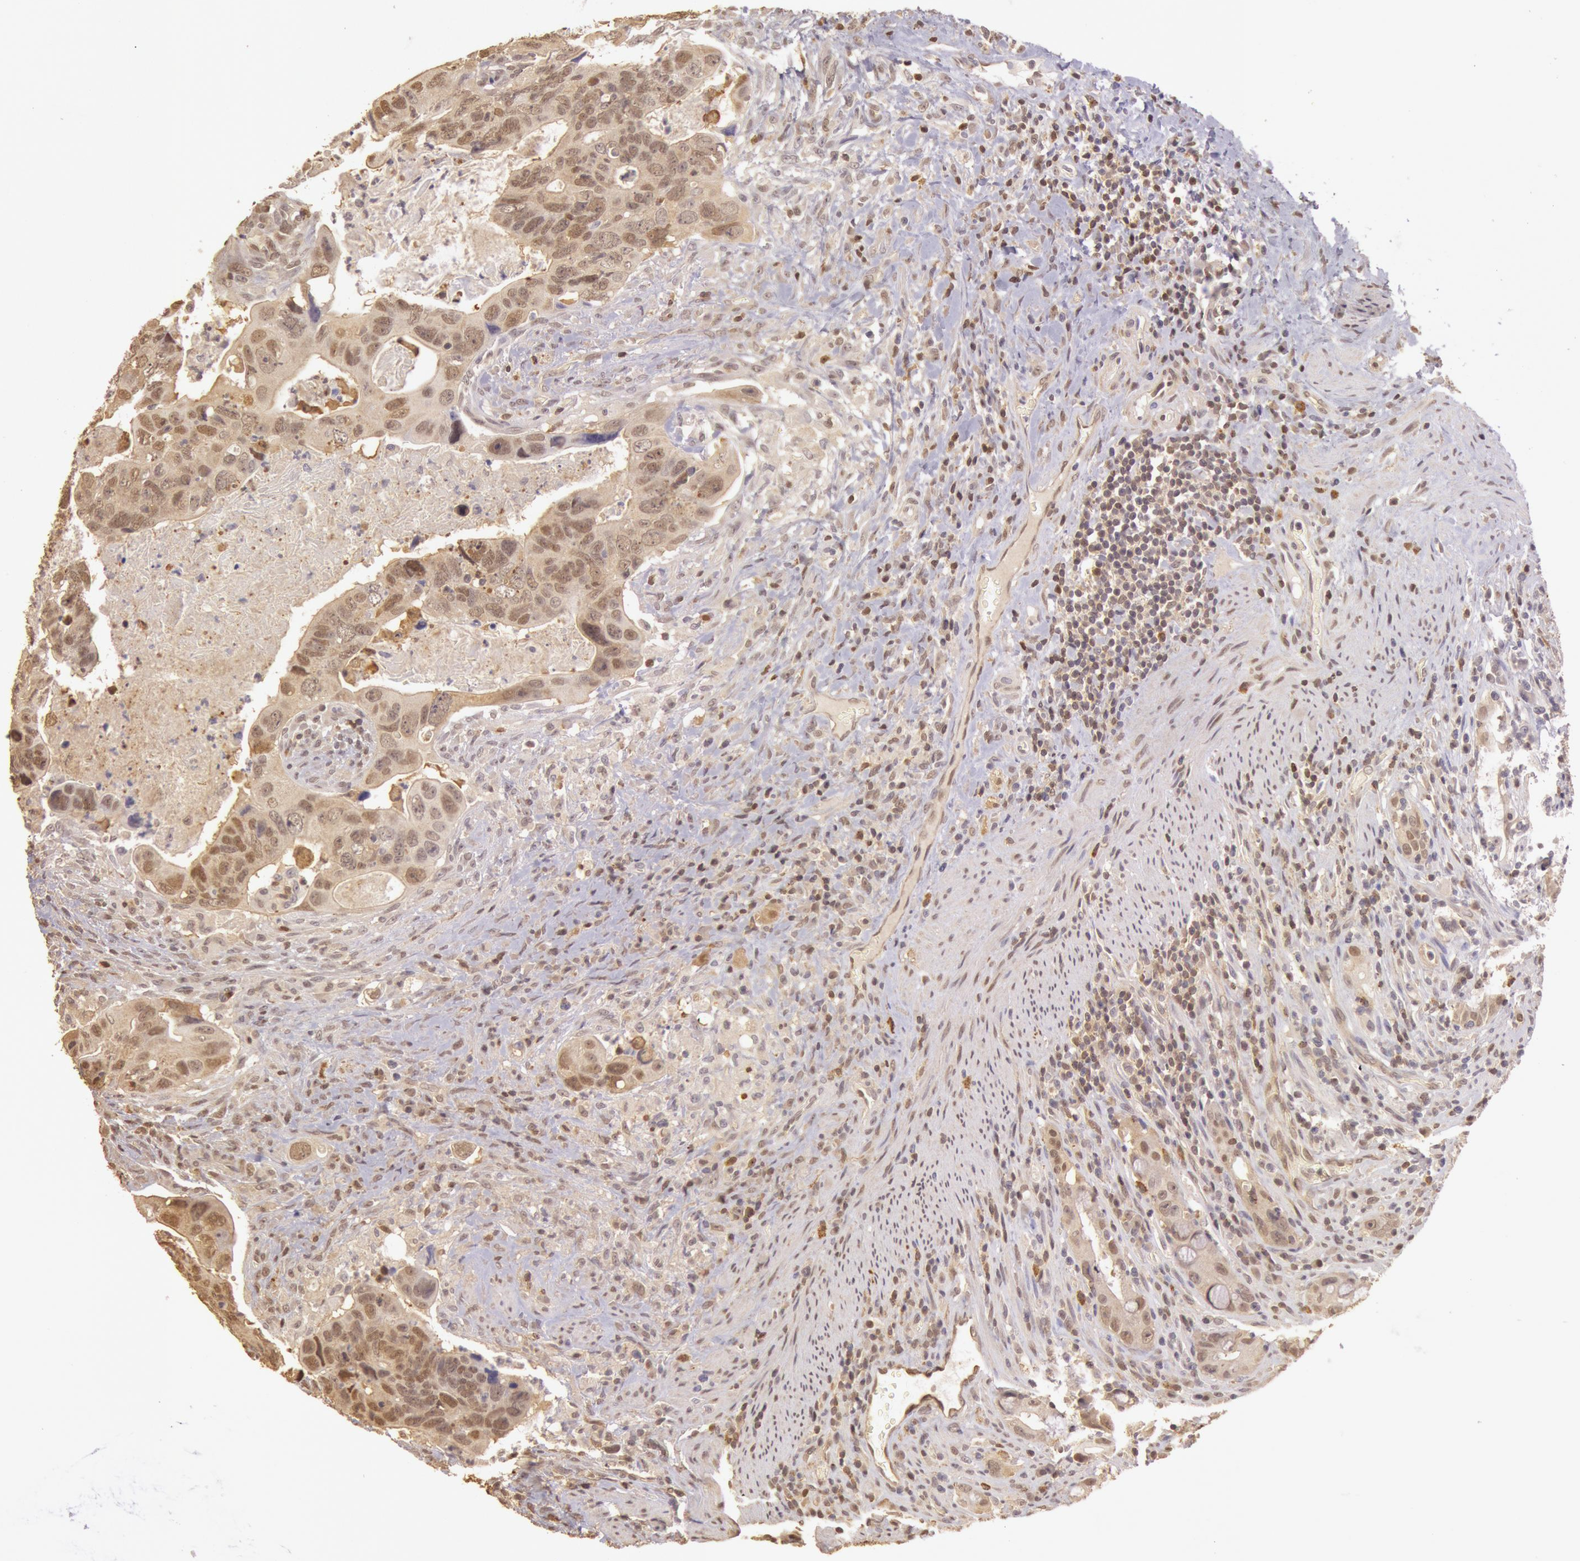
{"staining": {"intensity": "weak", "quantity": ">75%", "location": "cytoplasmic/membranous,nuclear"}, "tissue": "colorectal cancer", "cell_type": "Tumor cells", "image_type": "cancer", "snomed": [{"axis": "morphology", "description": "Adenocarcinoma, NOS"}, {"axis": "topography", "description": "Rectum"}], "caption": "IHC image of neoplastic tissue: adenocarcinoma (colorectal) stained using immunohistochemistry demonstrates low levels of weak protein expression localized specifically in the cytoplasmic/membranous and nuclear of tumor cells, appearing as a cytoplasmic/membranous and nuclear brown color.", "gene": "SOD1", "patient": {"sex": "male", "age": 53}}